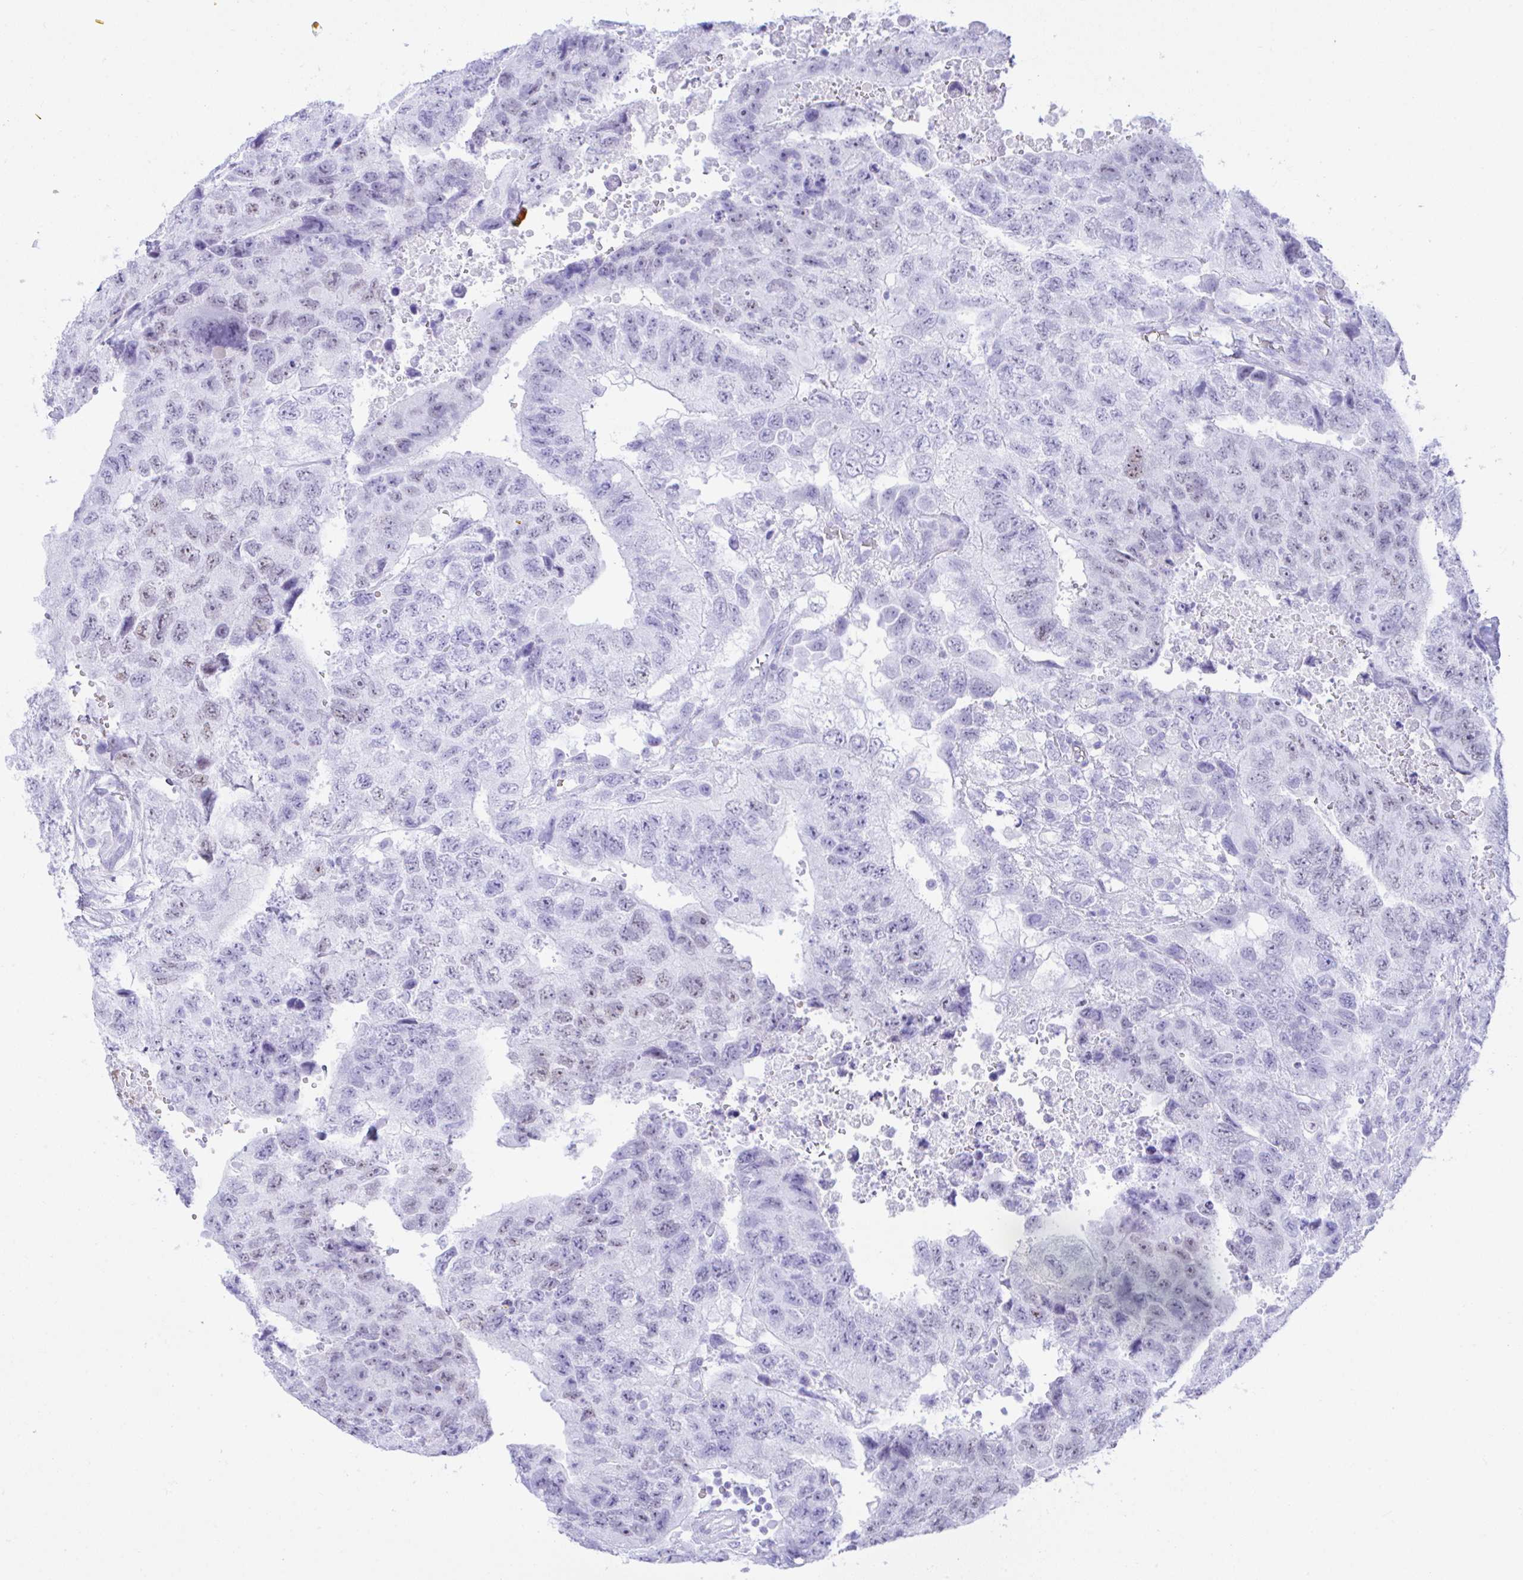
{"staining": {"intensity": "weak", "quantity": "25%-75%", "location": "nuclear"}, "tissue": "testis cancer", "cell_type": "Tumor cells", "image_type": "cancer", "snomed": [{"axis": "morphology", "description": "Carcinoma, Embryonal, NOS"}, {"axis": "topography", "description": "Testis"}], "caption": "Immunohistochemical staining of testis embryonal carcinoma exhibits low levels of weak nuclear expression in approximately 25%-75% of tumor cells. The staining was performed using DAB (3,3'-diaminobenzidine) to visualize the protein expression in brown, while the nuclei were stained in blue with hematoxylin (Magnification: 20x).", "gene": "SEL1L2", "patient": {"sex": "male", "age": 24}}